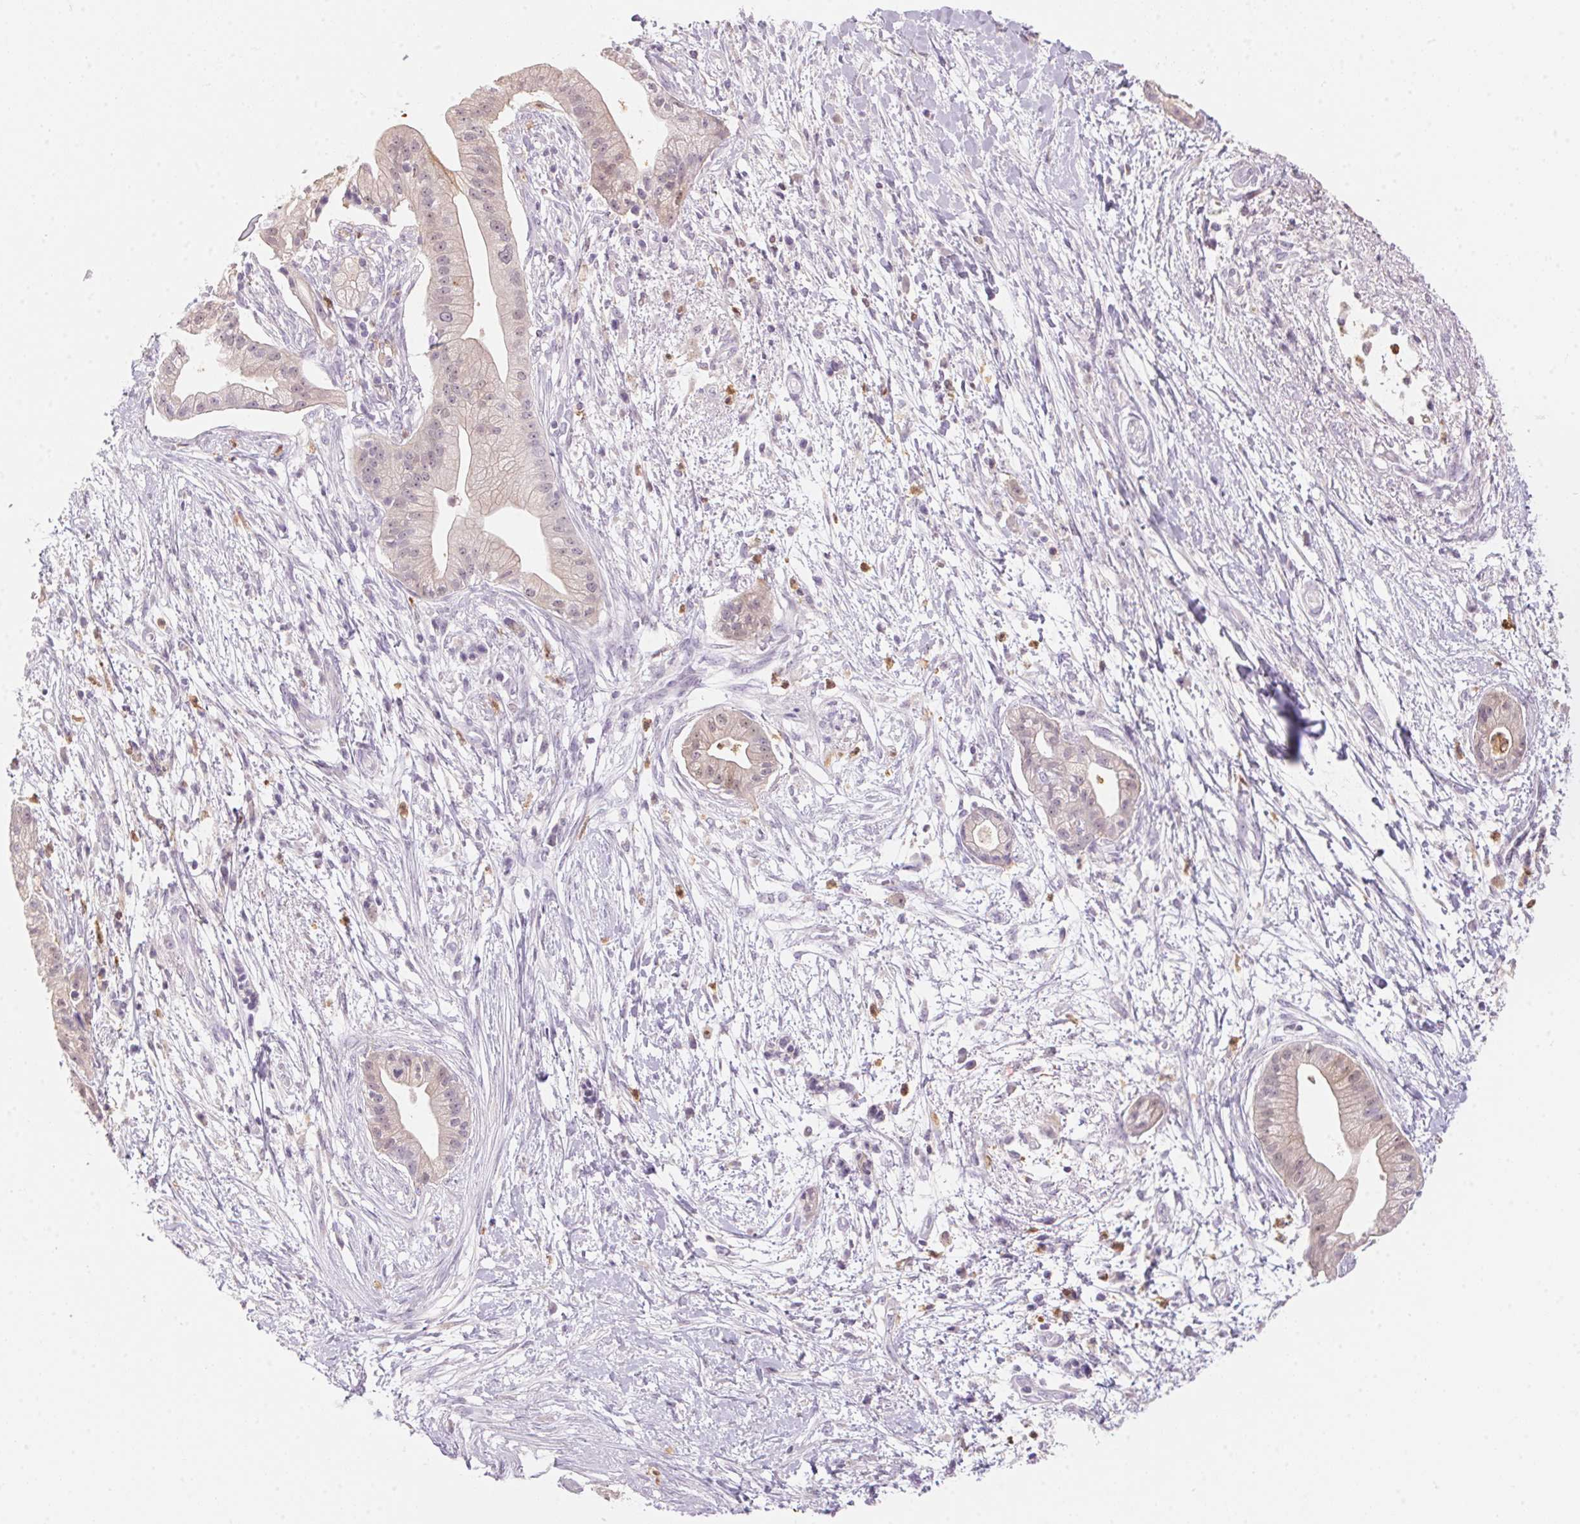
{"staining": {"intensity": "weak", "quantity": "<25%", "location": "cytoplasmic/membranous"}, "tissue": "pancreatic cancer", "cell_type": "Tumor cells", "image_type": "cancer", "snomed": [{"axis": "morphology", "description": "Normal tissue, NOS"}, {"axis": "morphology", "description": "Adenocarcinoma, NOS"}, {"axis": "topography", "description": "Lymph node"}, {"axis": "topography", "description": "Pancreas"}], "caption": "This is an immunohistochemistry photomicrograph of human adenocarcinoma (pancreatic). There is no expression in tumor cells.", "gene": "SERPINB1", "patient": {"sex": "female", "age": 58}}